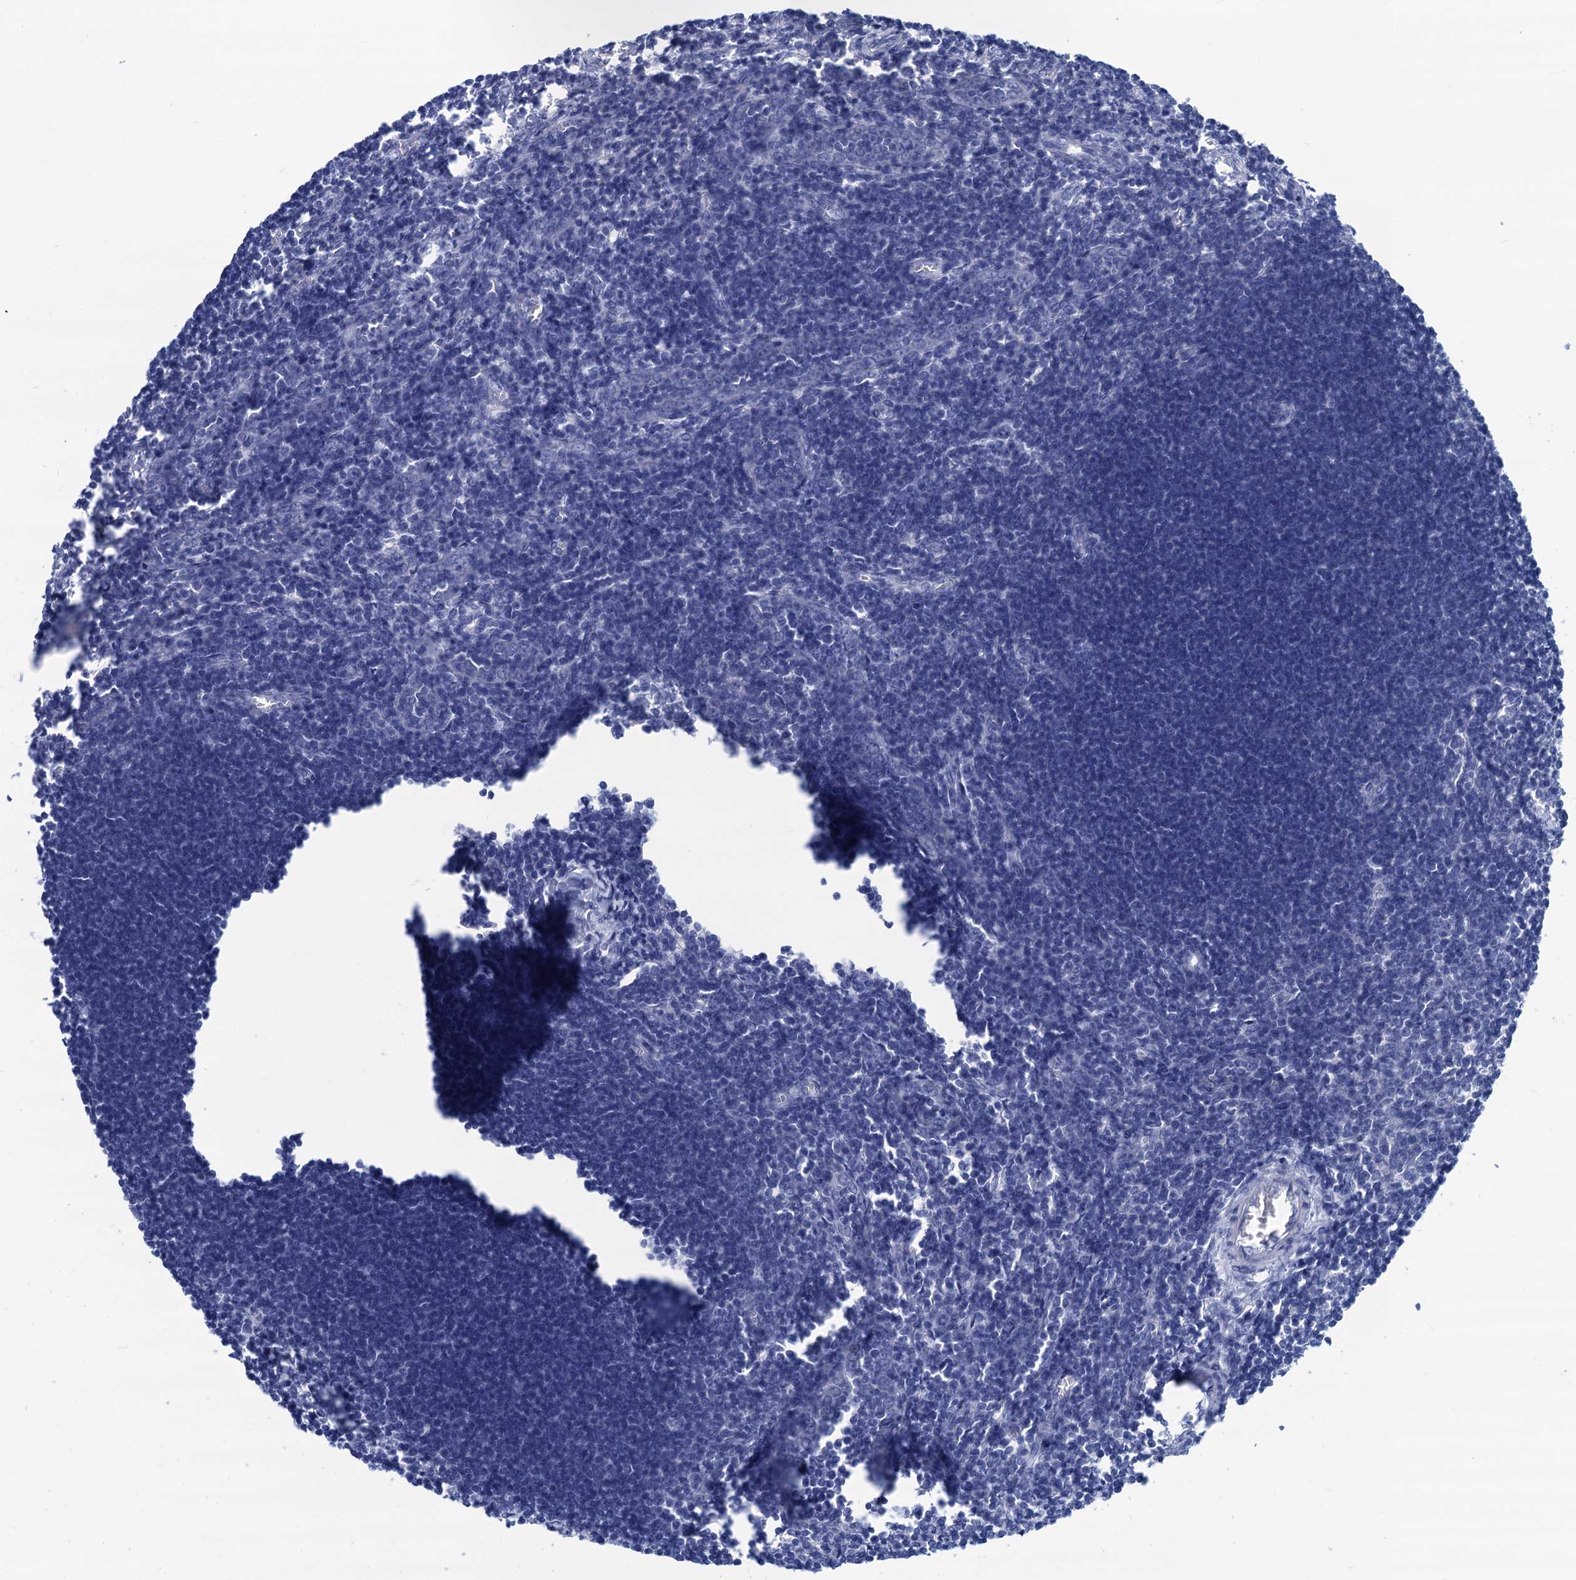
{"staining": {"intensity": "negative", "quantity": "none", "location": "none"}, "tissue": "lymph node", "cell_type": "Germinal center cells", "image_type": "normal", "snomed": [{"axis": "morphology", "description": "Normal tissue, NOS"}, {"axis": "morphology", "description": "Malignant melanoma, Metastatic site"}, {"axis": "topography", "description": "Lymph node"}], "caption": "IHC of unremarkable human lymph node exhibits no positivity in germinal center cells. Brightfield microscopy of immunohistochemistry (IHC) stained with DAB (brown) and hematoxylin (blue), captured at high magnification.", "gene": "CABYR", "patient": {"sex": "male", "age": 41}}